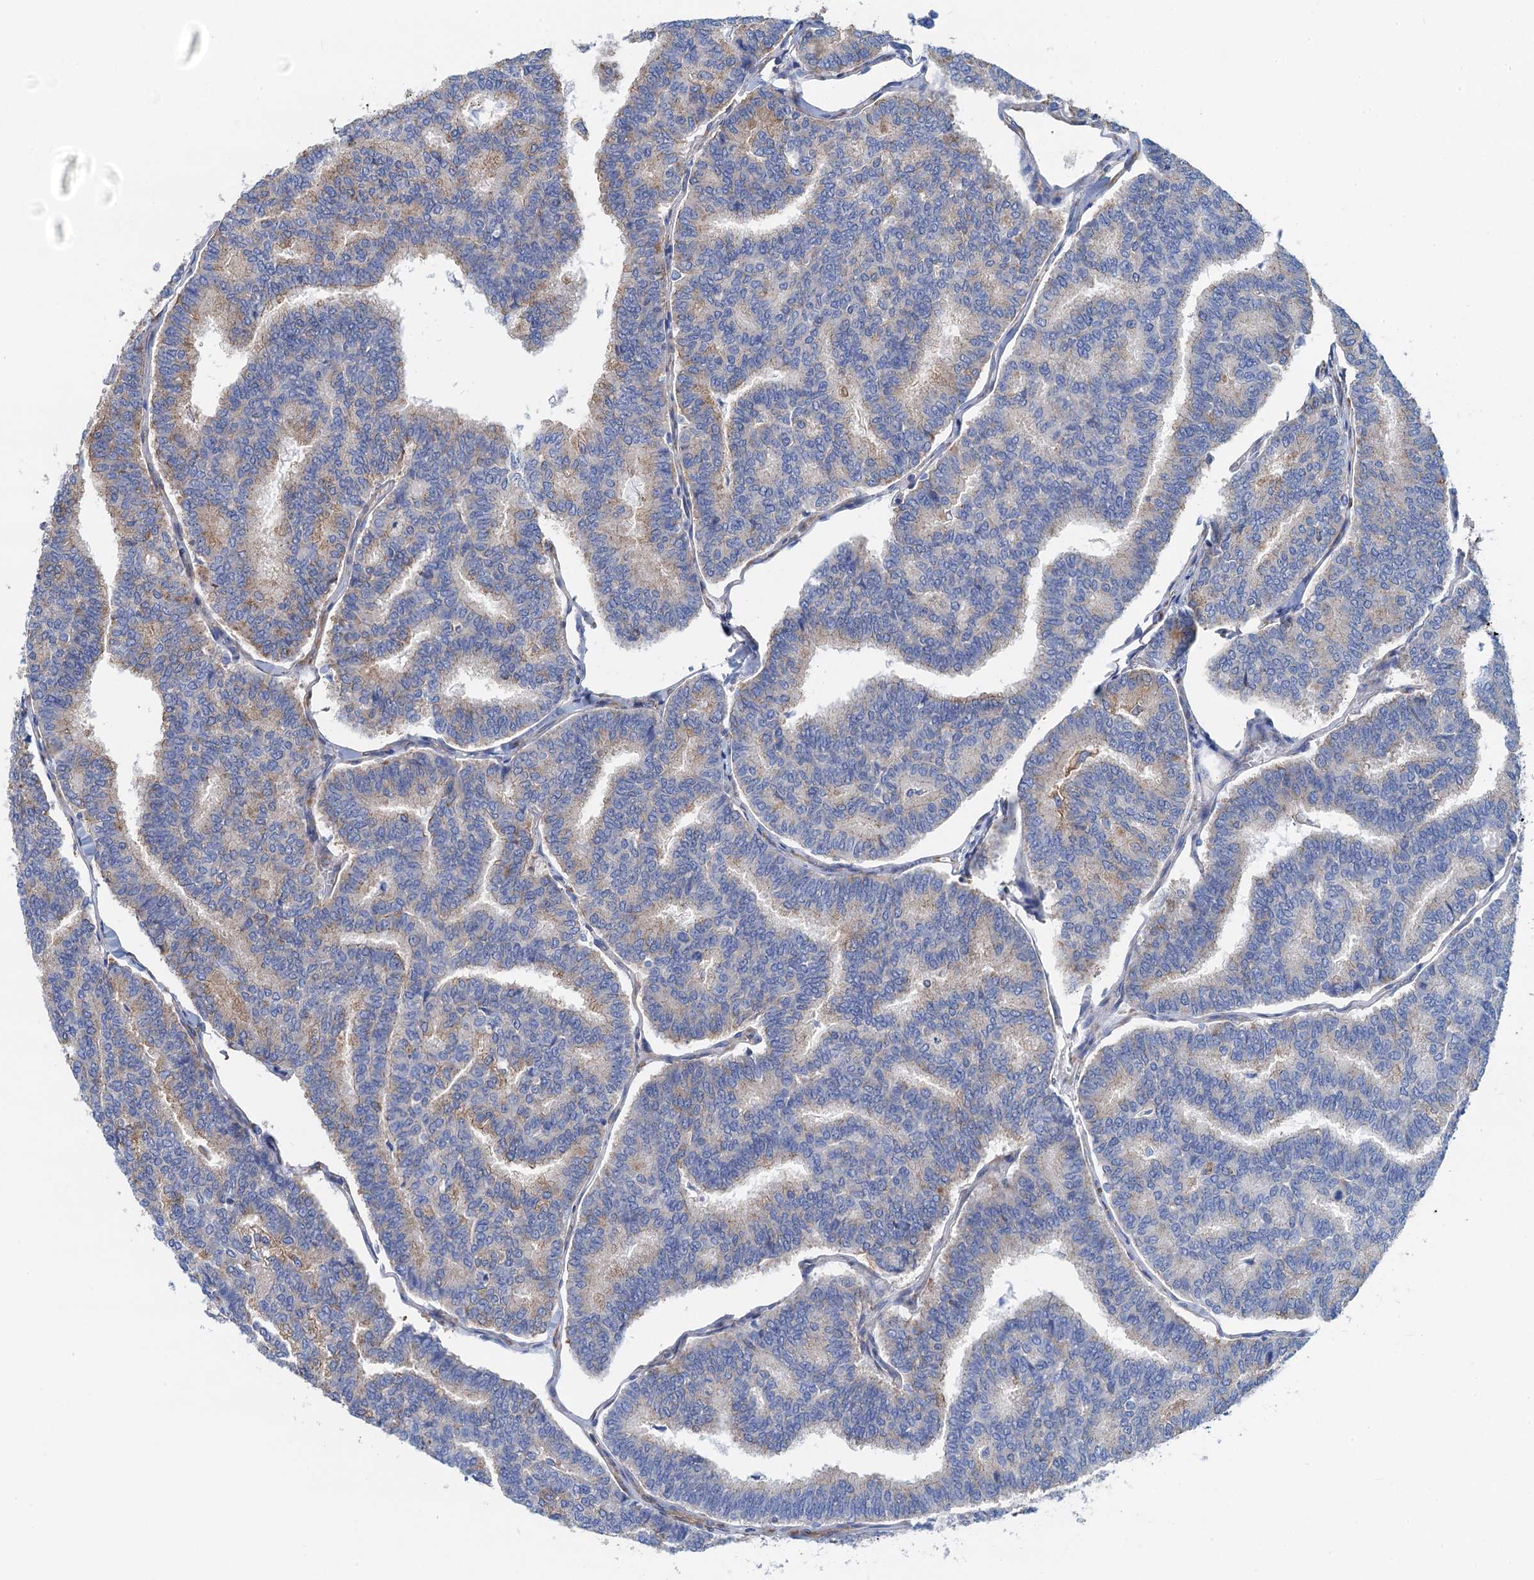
{"staining": {"intensity": "weak", "quantity": "<25%", "location": "cytoplasmic/membranous"}, "tissue": "thyroid cancer", "cell_type": "Tumor cells", "image_type": "cancer", "snomed": [{"axis": "morphology", "description": "Papillary adenocarcinoma, NOS"}, {"axis": "topography", "description": "Thyroid gland"}], "caption": "This is a photomicrograph of IHC staining of thyroid cancer, which shows no positivity in tumor cells. (DAB (3,3'-diaminobenzidine) immunohistochemistry visualized using brightfield microscopy, high magnification).", "gene": "SLC12A7", "patient": {"sex": "female", "age": 35}}